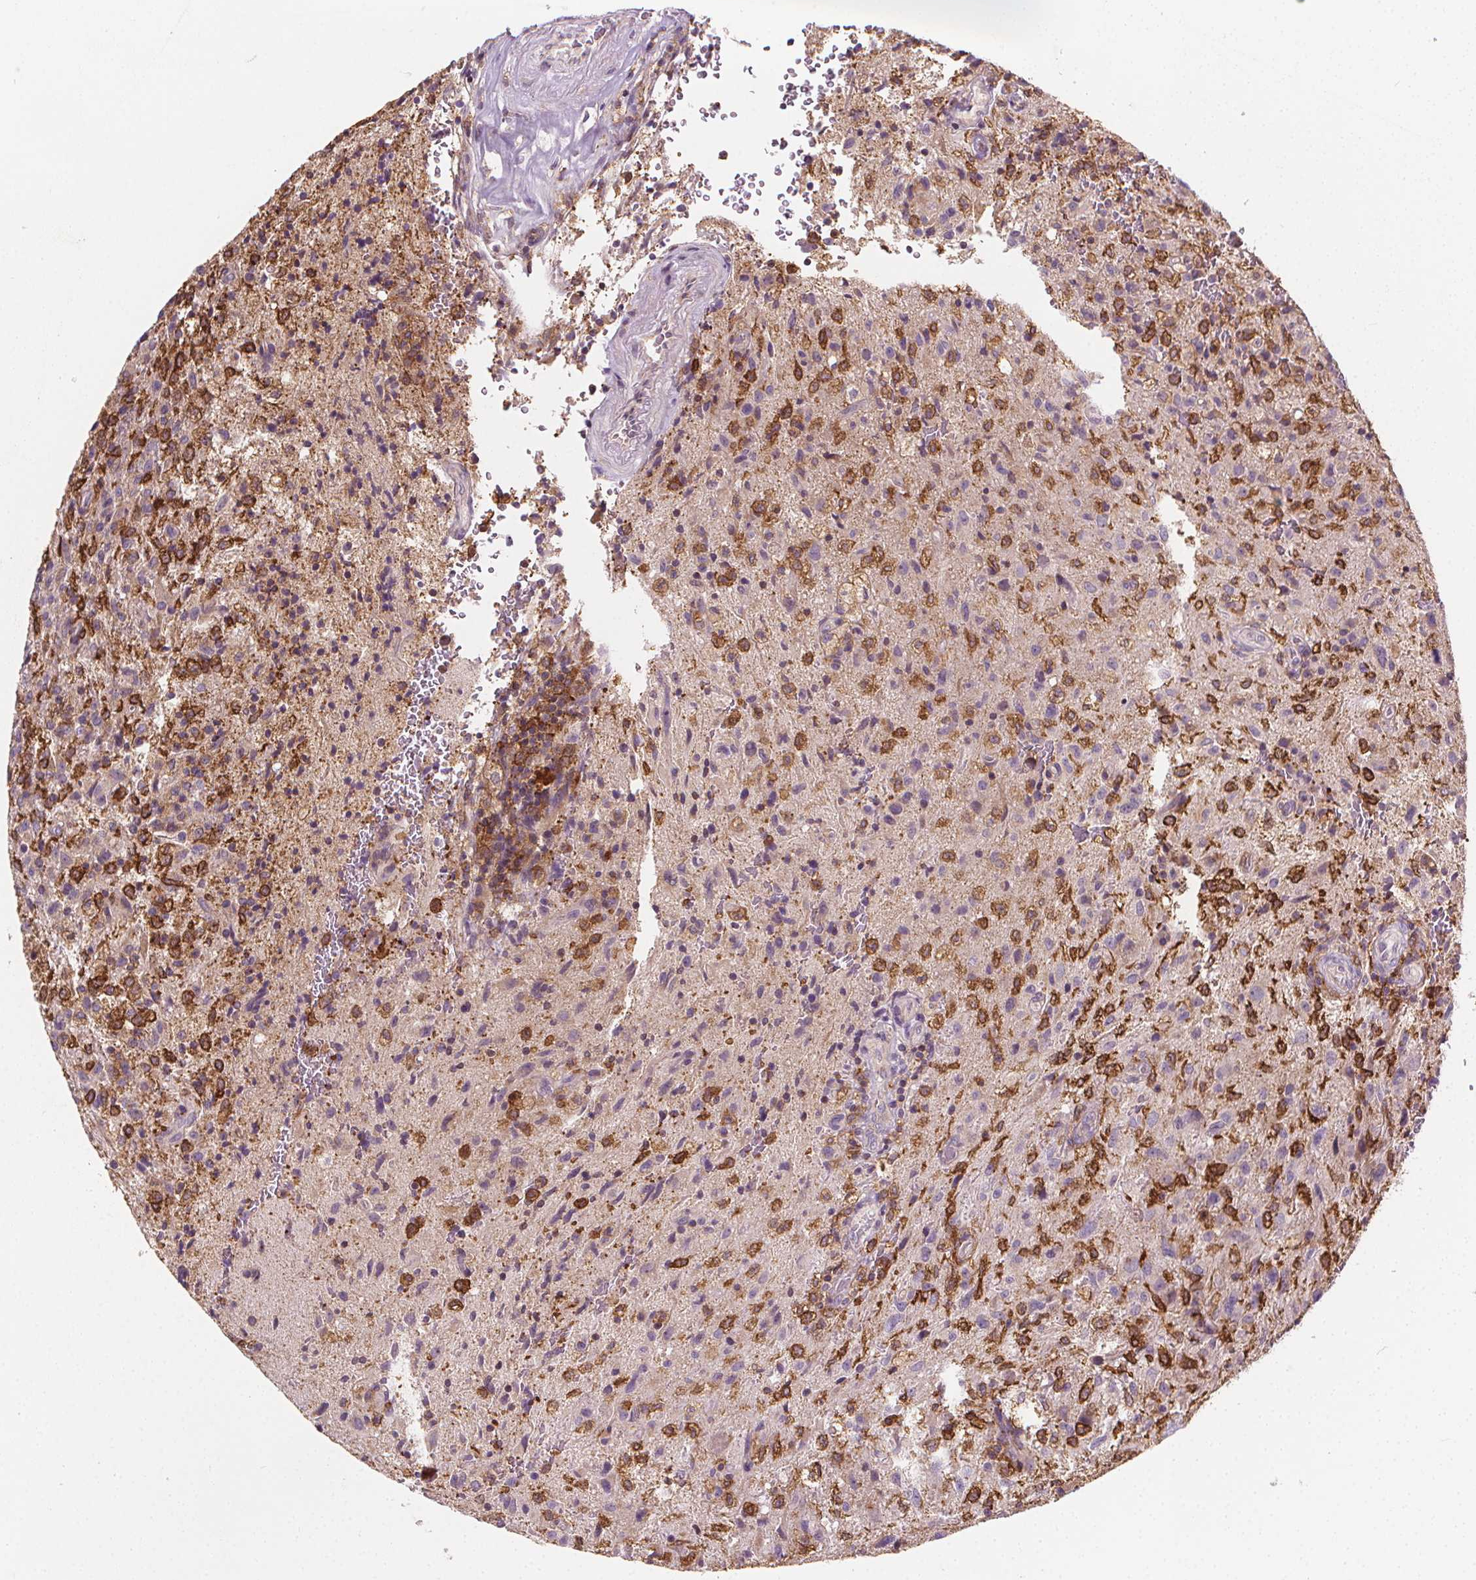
{"staining": {"intensity": "negative", "quantity": "none", "location": "none"}, "tissue": "glioma", "cell_type": "Tumor cells", "image_type": "cancer", "snomed": [{"axis": "morphology", "description": "Glioma, malignant, High grade"}, {"axis": "topography", "description": "Brain"}], "caption": "This is an IHC image of malignant glioma (high-grade). There is no staining in tumor cells.", "gene": "RAB20", "patient": {"sex": "male", "age": 68}}